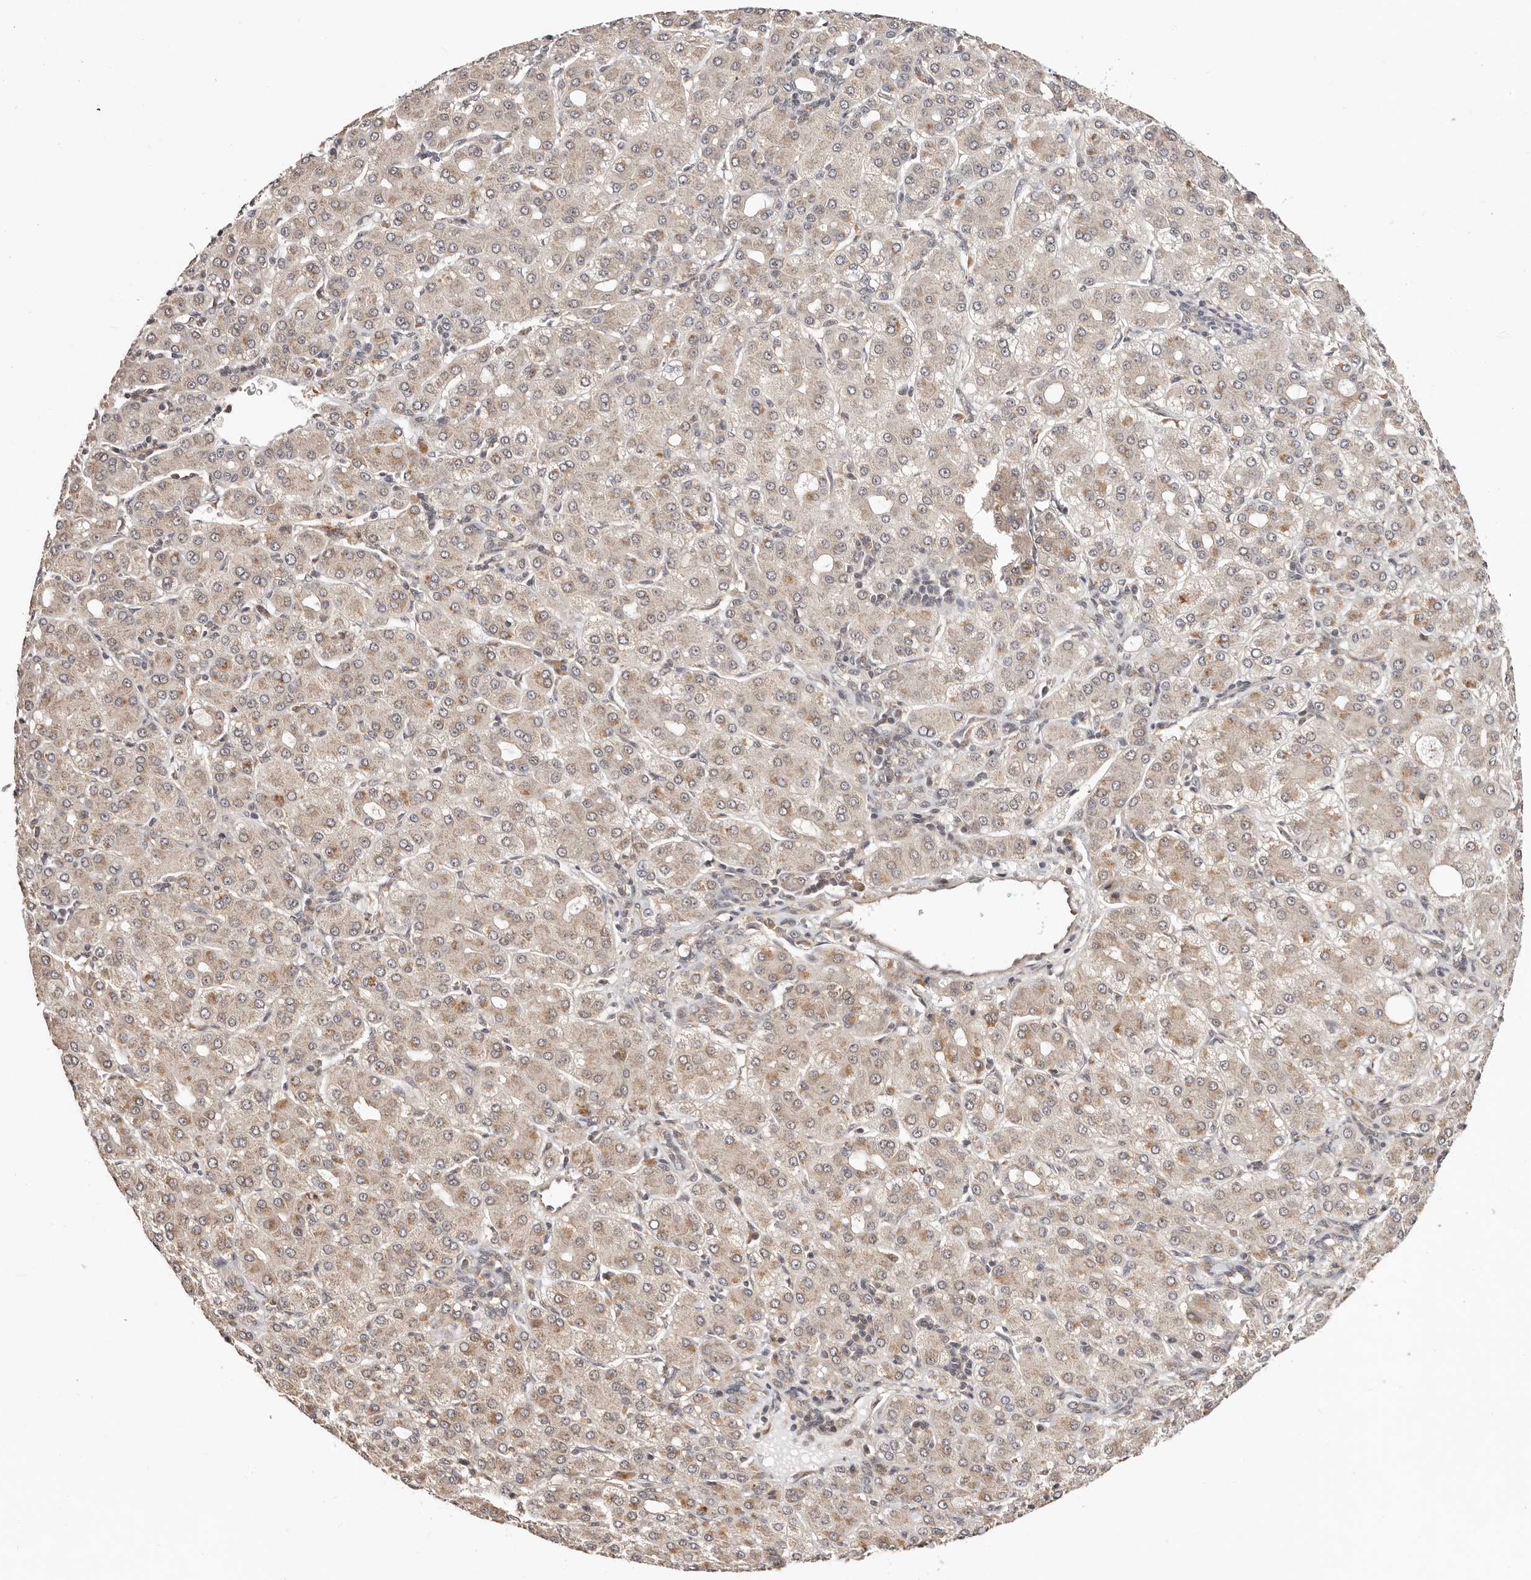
{"staining": {"intensity": "weak", "quantity": "25%-75%", "location": "cytoplasmic/membranous"}, "tissue": "liver cancer", "cell_type": "Tumor cells", "image_type": "cancer", "snomed": [{"axis": "morphology", "description": "Carcinoma, Hepatocellular, NOS"}, {"axis": "topography", "description": "Liver"}], "caption": "Hepatocellular carcinoma (liver) stained with DAB IHC reveals low levels of weak cytoplasmic/membranous staining in approximately 25%-75% of tumor cells.", "gene": "CTNNBL1", "patient": {"sex": "male", "age": 65}}